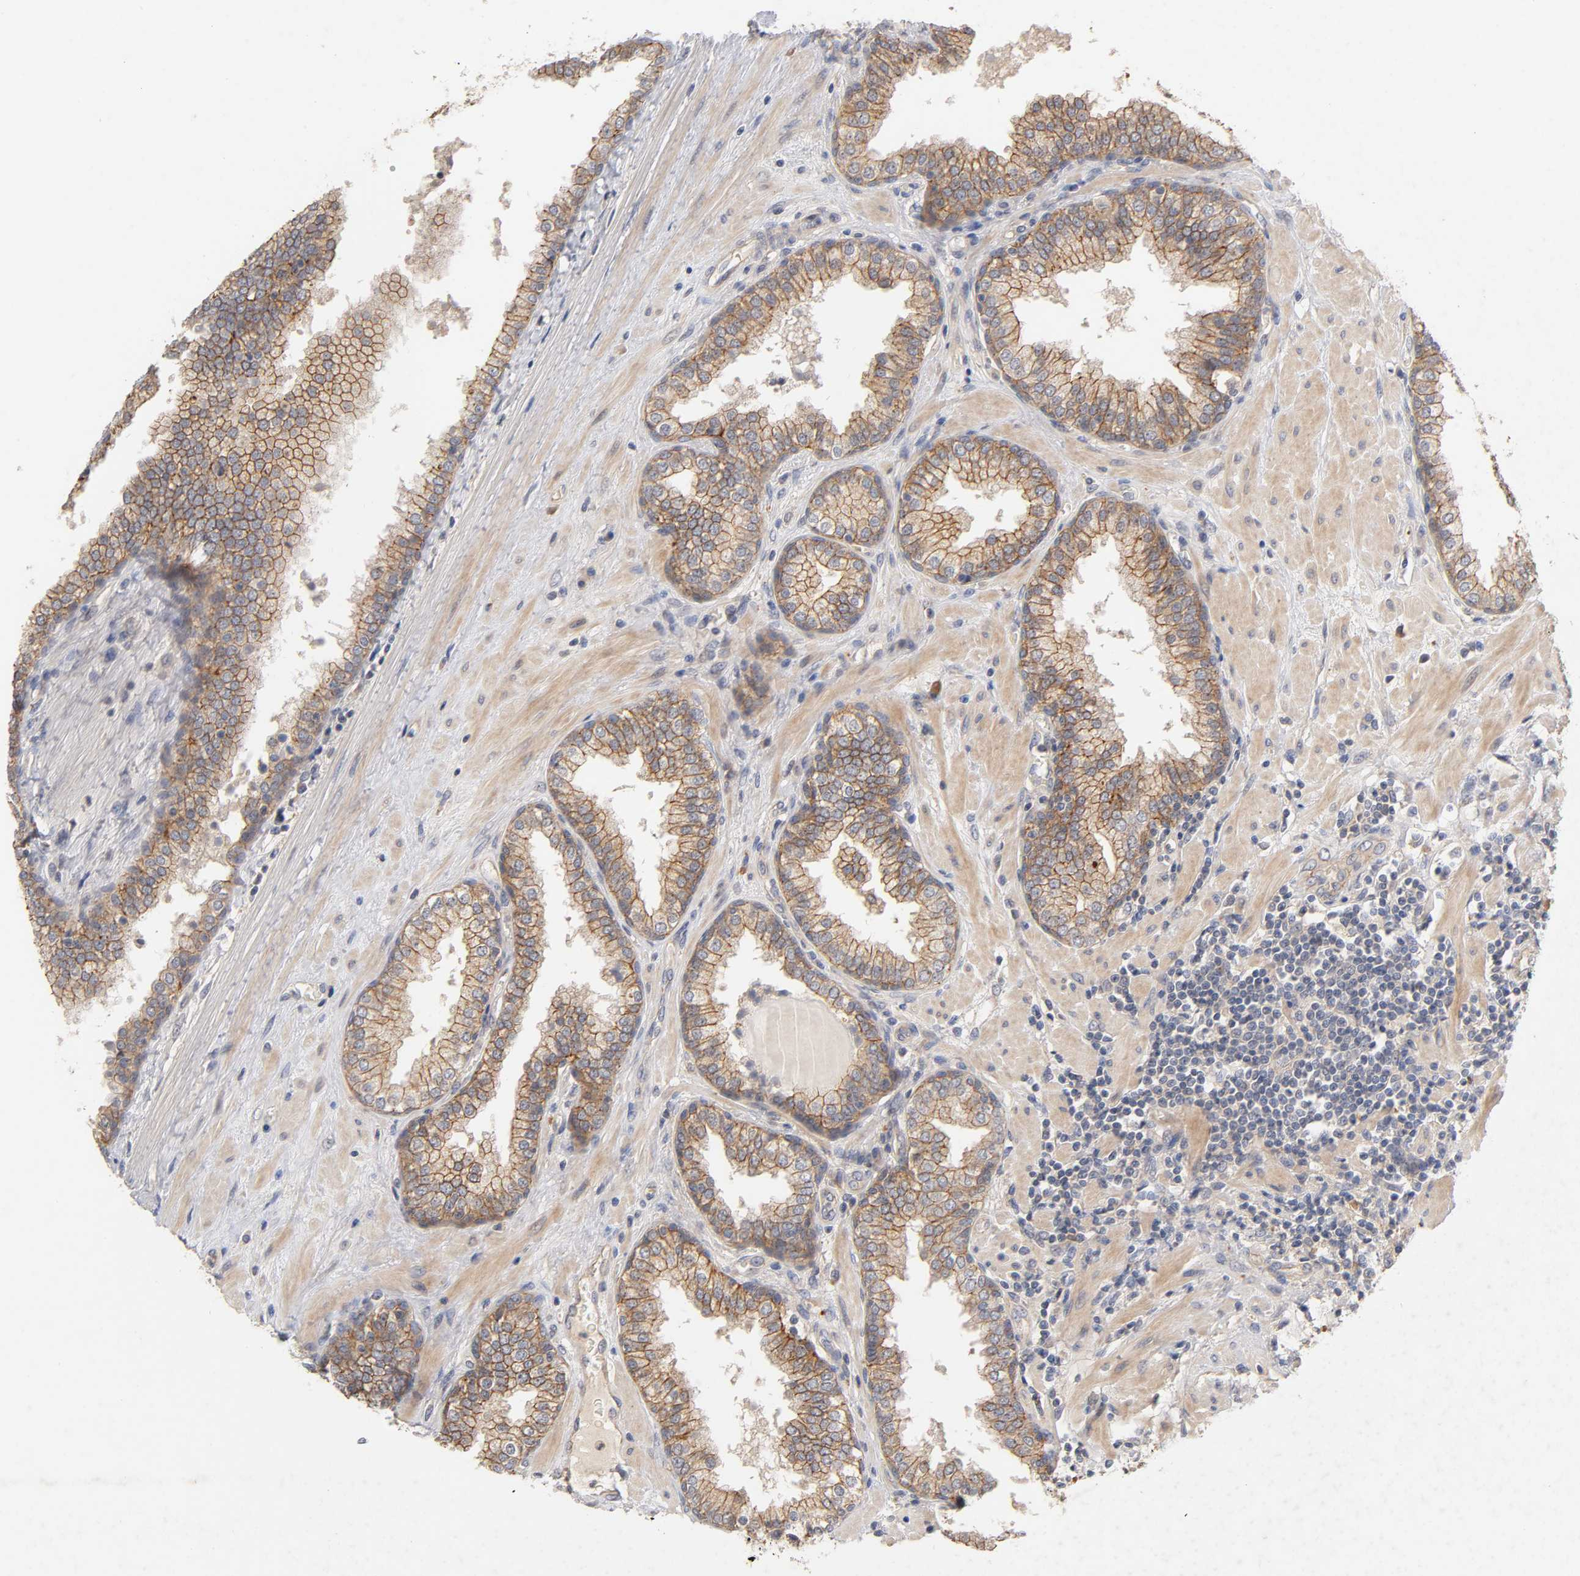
{"staining": {"intensity": "moderate", "quantity": ">75%", "location": "cytoplasmic/membranous"}, "tissue": "prostate", "cell_type": "Glandular cells", "image_type": "normal", "snomed": [{"axis": "morphology", "description": "Normal tissue, NOS"}, {"axis": "topography", "description": "Prostate"}], "caption": "Immunohistochemical staining of benign human prostate shows >75% levels of moderate cytoplasmic/membranous protein staining in about >75% of glandular cells. (DAB (3,3'-diaminobenzidine) IHC, brown staining for protein, blue staining for nuclei).", "gene": "PDZD11", "patient": {"sex": "male", "age": 51}}